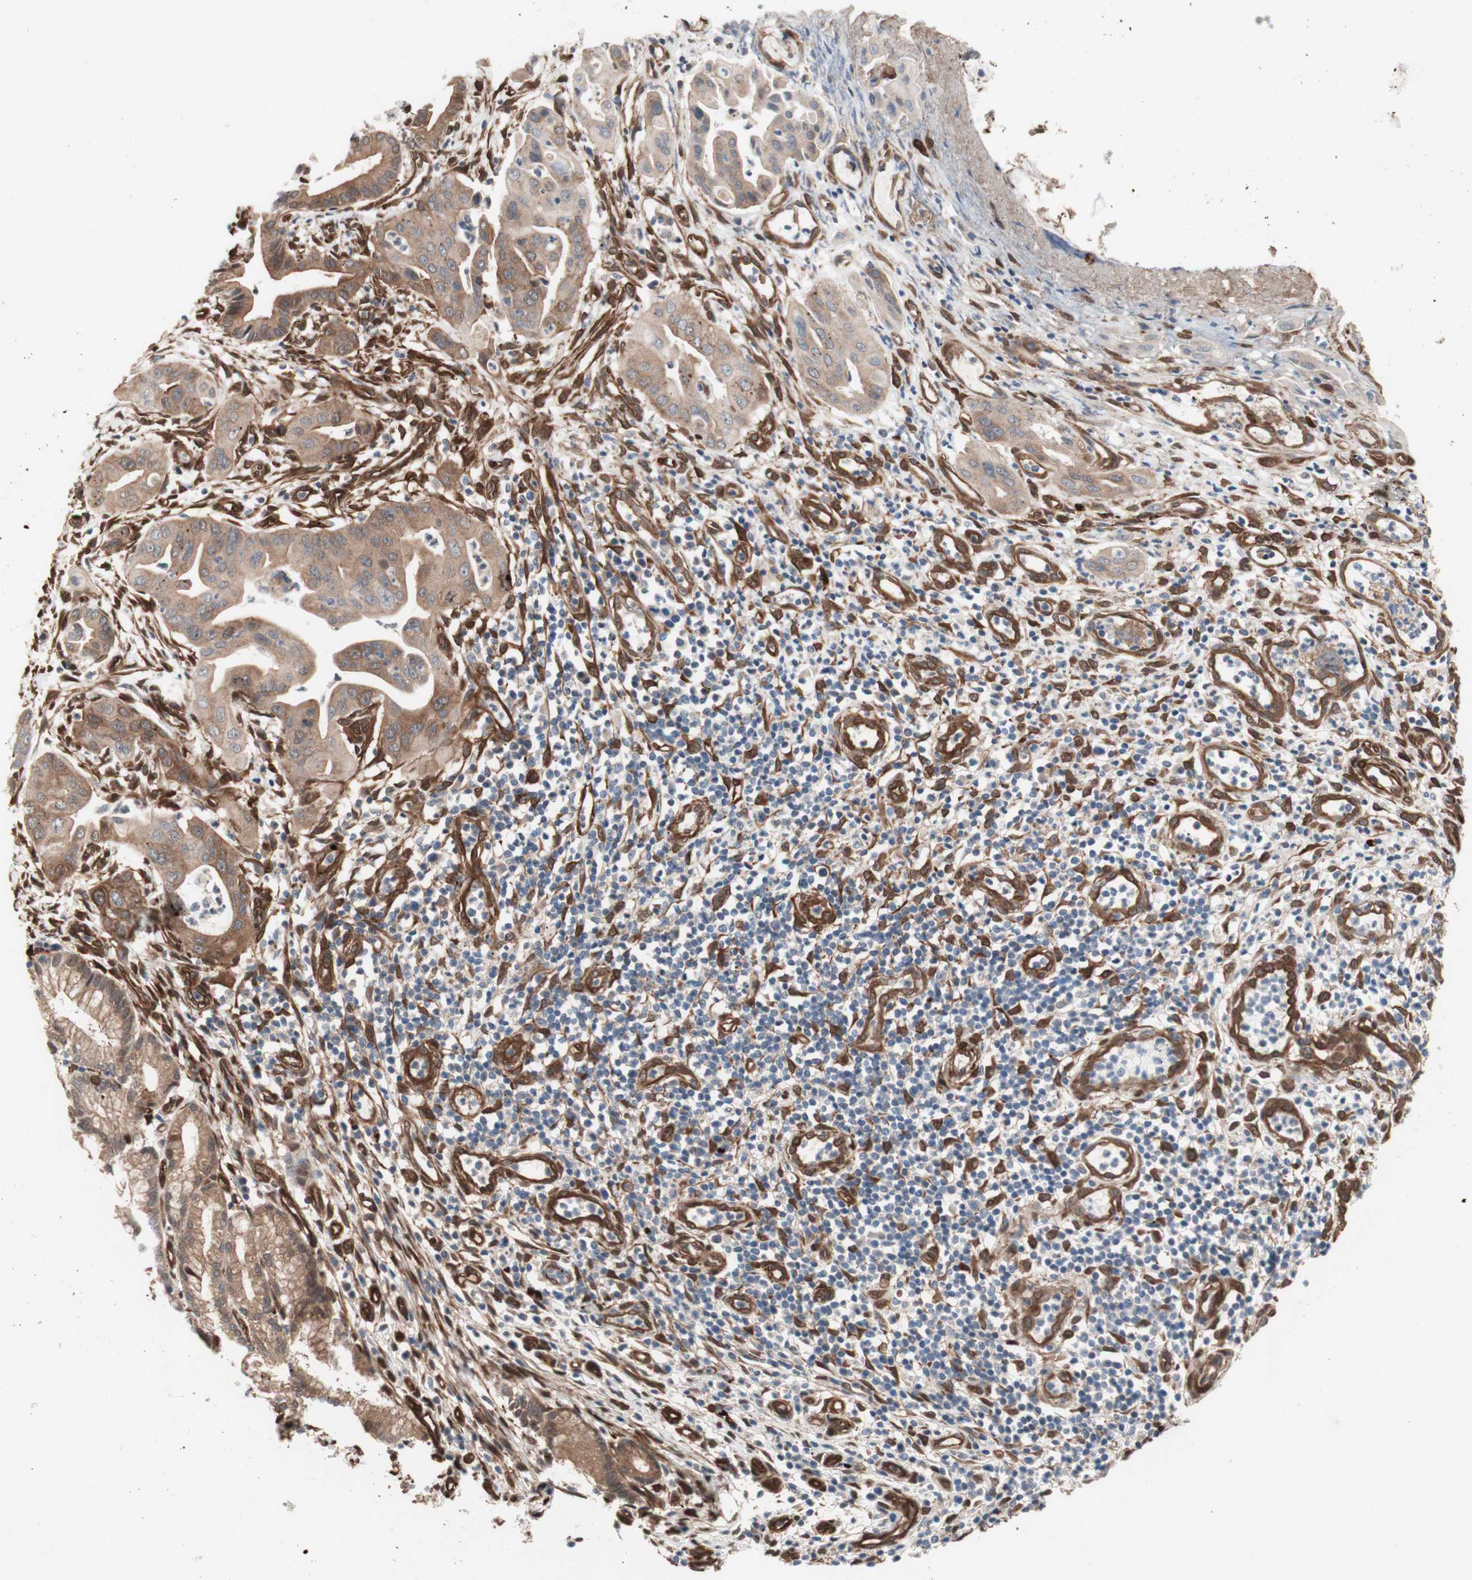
{"staining": {"intensity": "weak", "quantity": ">75%", "location": "cytoplasmic/membranous"}, "tissue": "pancreatic cancer", "cell_type": "Tumor cells", "image_type": "cancer", "snomed": [{"axis": "morphology", "description": "Adenocarcinoma, NOS"}, {"axis": "topography", "description": "Pancreas"}], "caption": "Protein analysis of pancreatic adenocarcinoma tissue displays weak cytoplasmic/membranous staining in approximately >75% of tumor cells. (IHC, brightfield microscopy, high magnification).", "gene": "CNN3", "patient": {"sex": "female", "age": 75}}